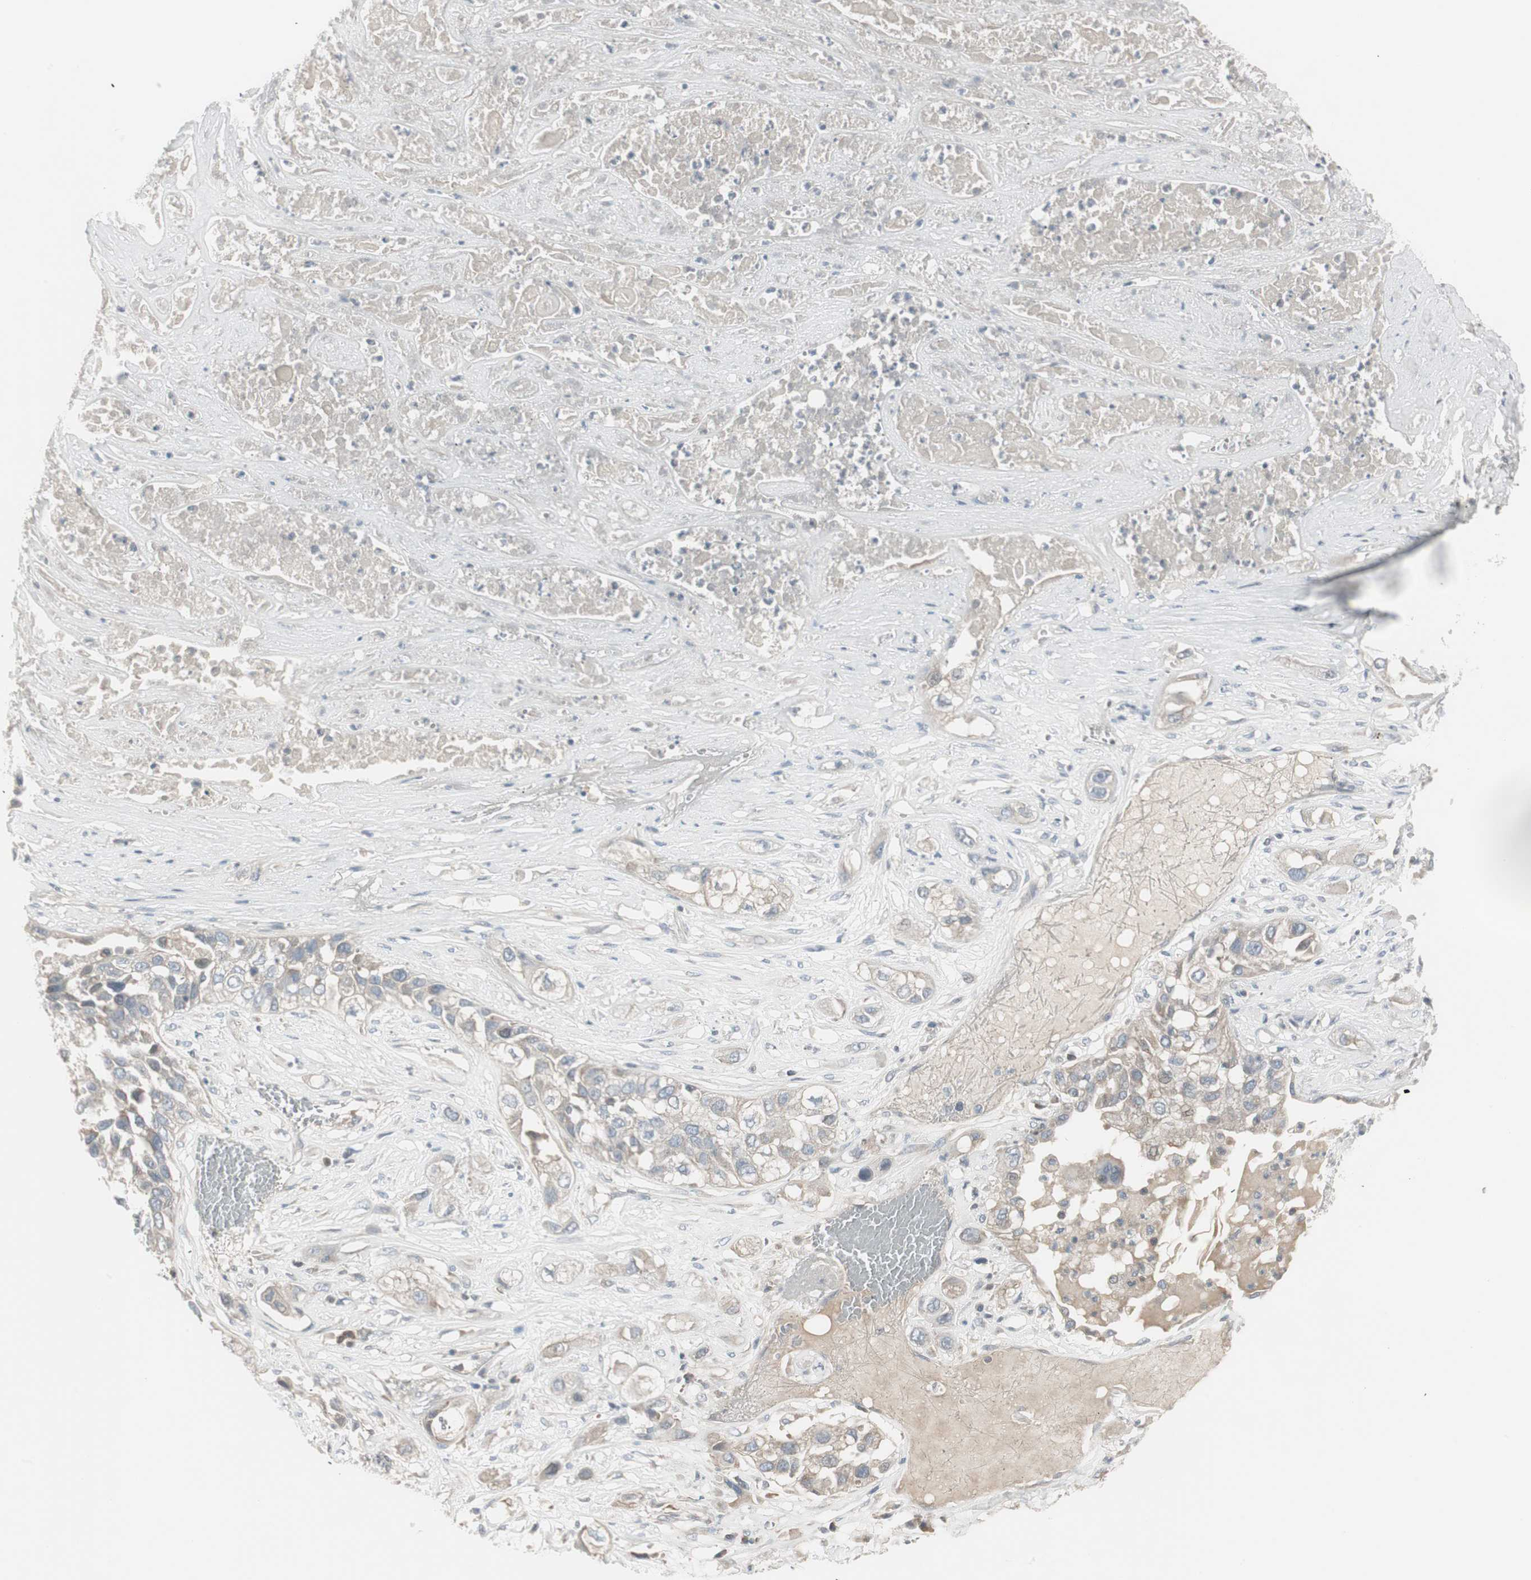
{"staining": {"intensity": "negative", "quantity": "none", "location": "none"}, "tissue": "lung cancer", "cell_type": "Tumor cells", "image_type": "cancer", "snomed": [{"axis": "morphology", "description": "Squamous cell carcinoma, NOS"}, {"axis": "topography", "description": "Lung"}], "caption": "There is no significant staining in tumor cells of lung cancer.", "gene": "DMPK", "patient": {"sex": "male", "age": 71}}